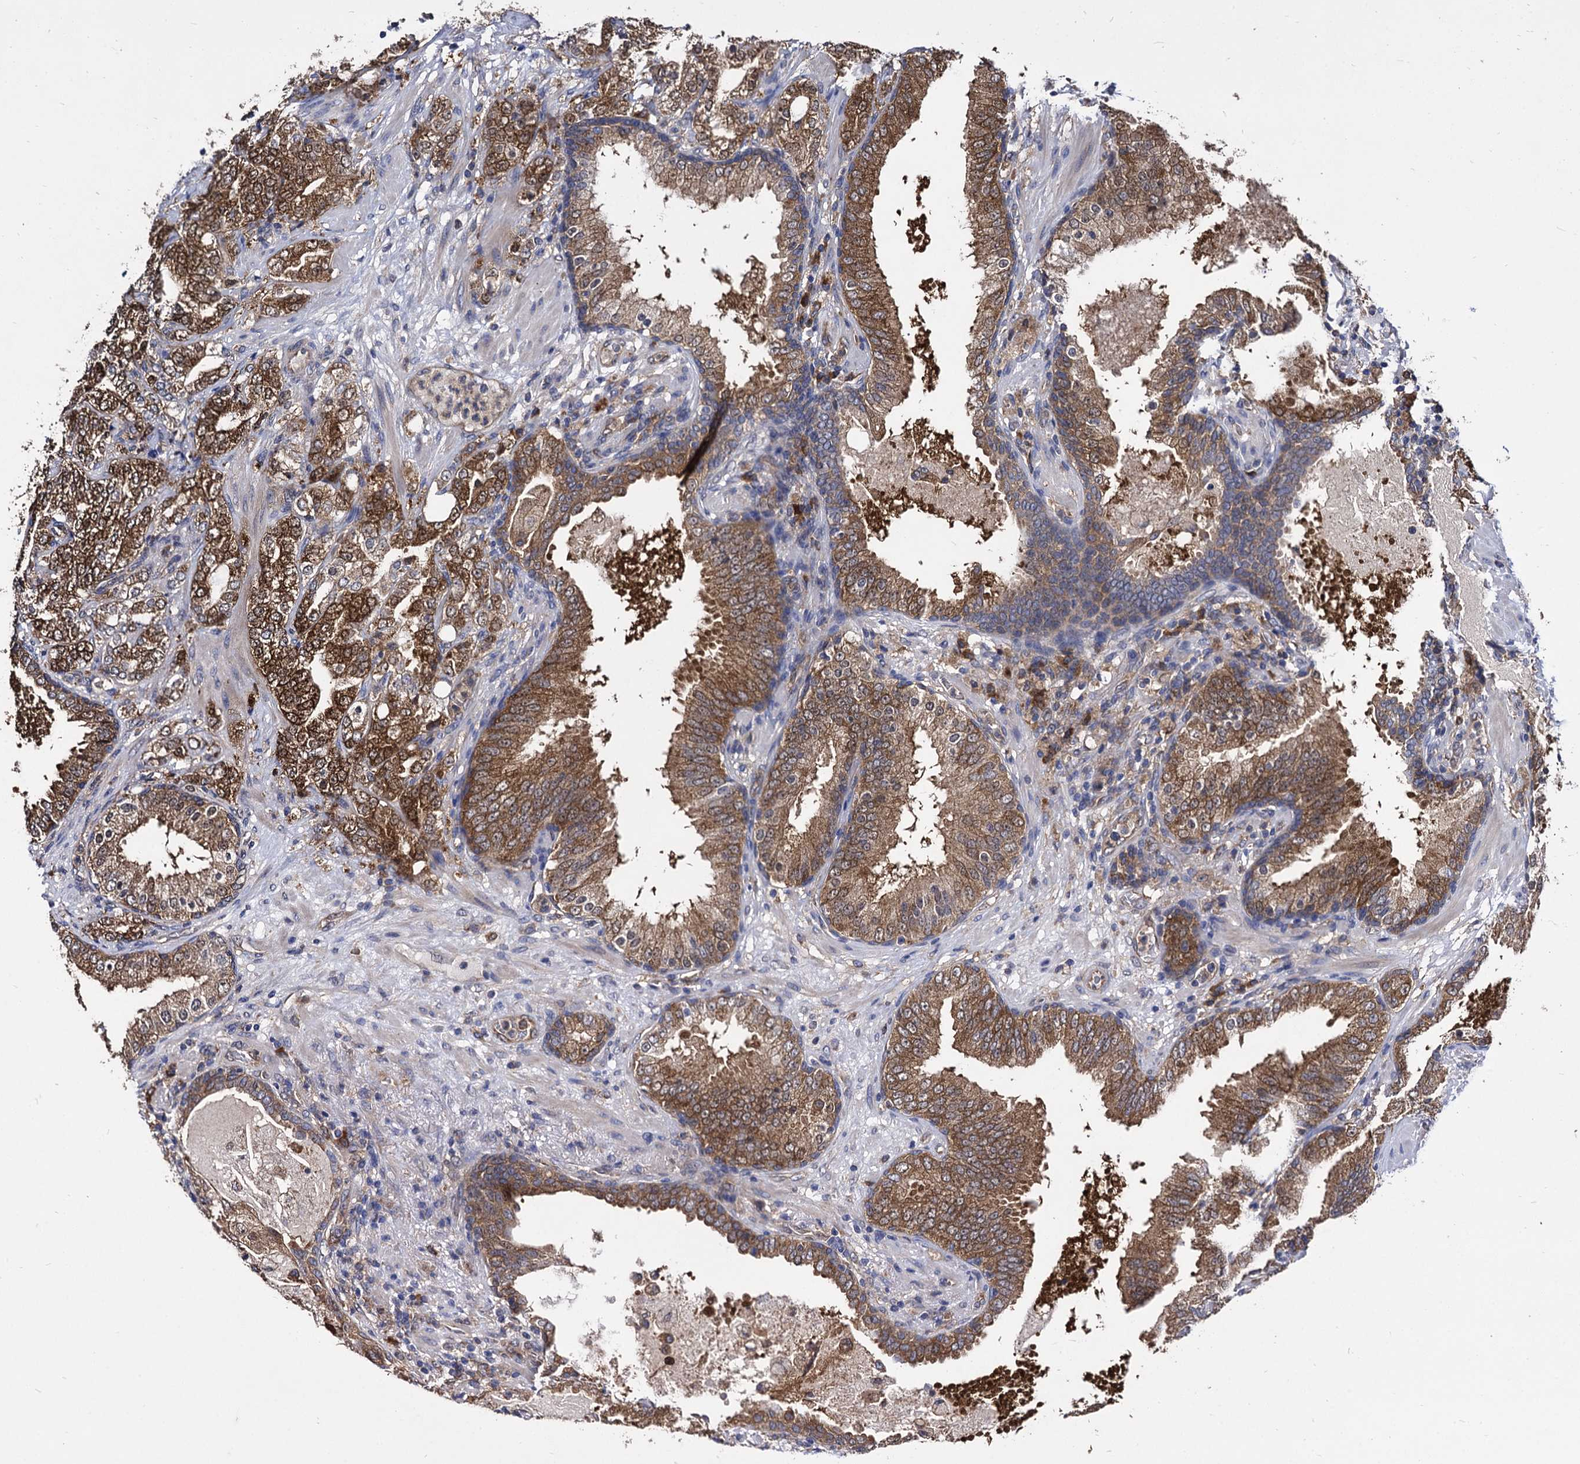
{"staining": {"intensity": "moderate", "quantity": ">75%", "location": "cytoplasmic/membranous"}, "tissue": "prostate cancer", "cell_type": "Tumor cells", "image_type": "cancer", "snomed": [{"axis": "morphology", "description": "Adenocarcinoma, High grade"}, {"axis": "topography", "description": "Prostate"}], "caption": "Tumor cells show medium levels of moderate cytoplasmic/membranous positivity in approximately >75% of cells in human adenocarcinoma (high-grade) (prostate).", "gene": "NME1", "patient": {"sex": "male", "age": 64}}